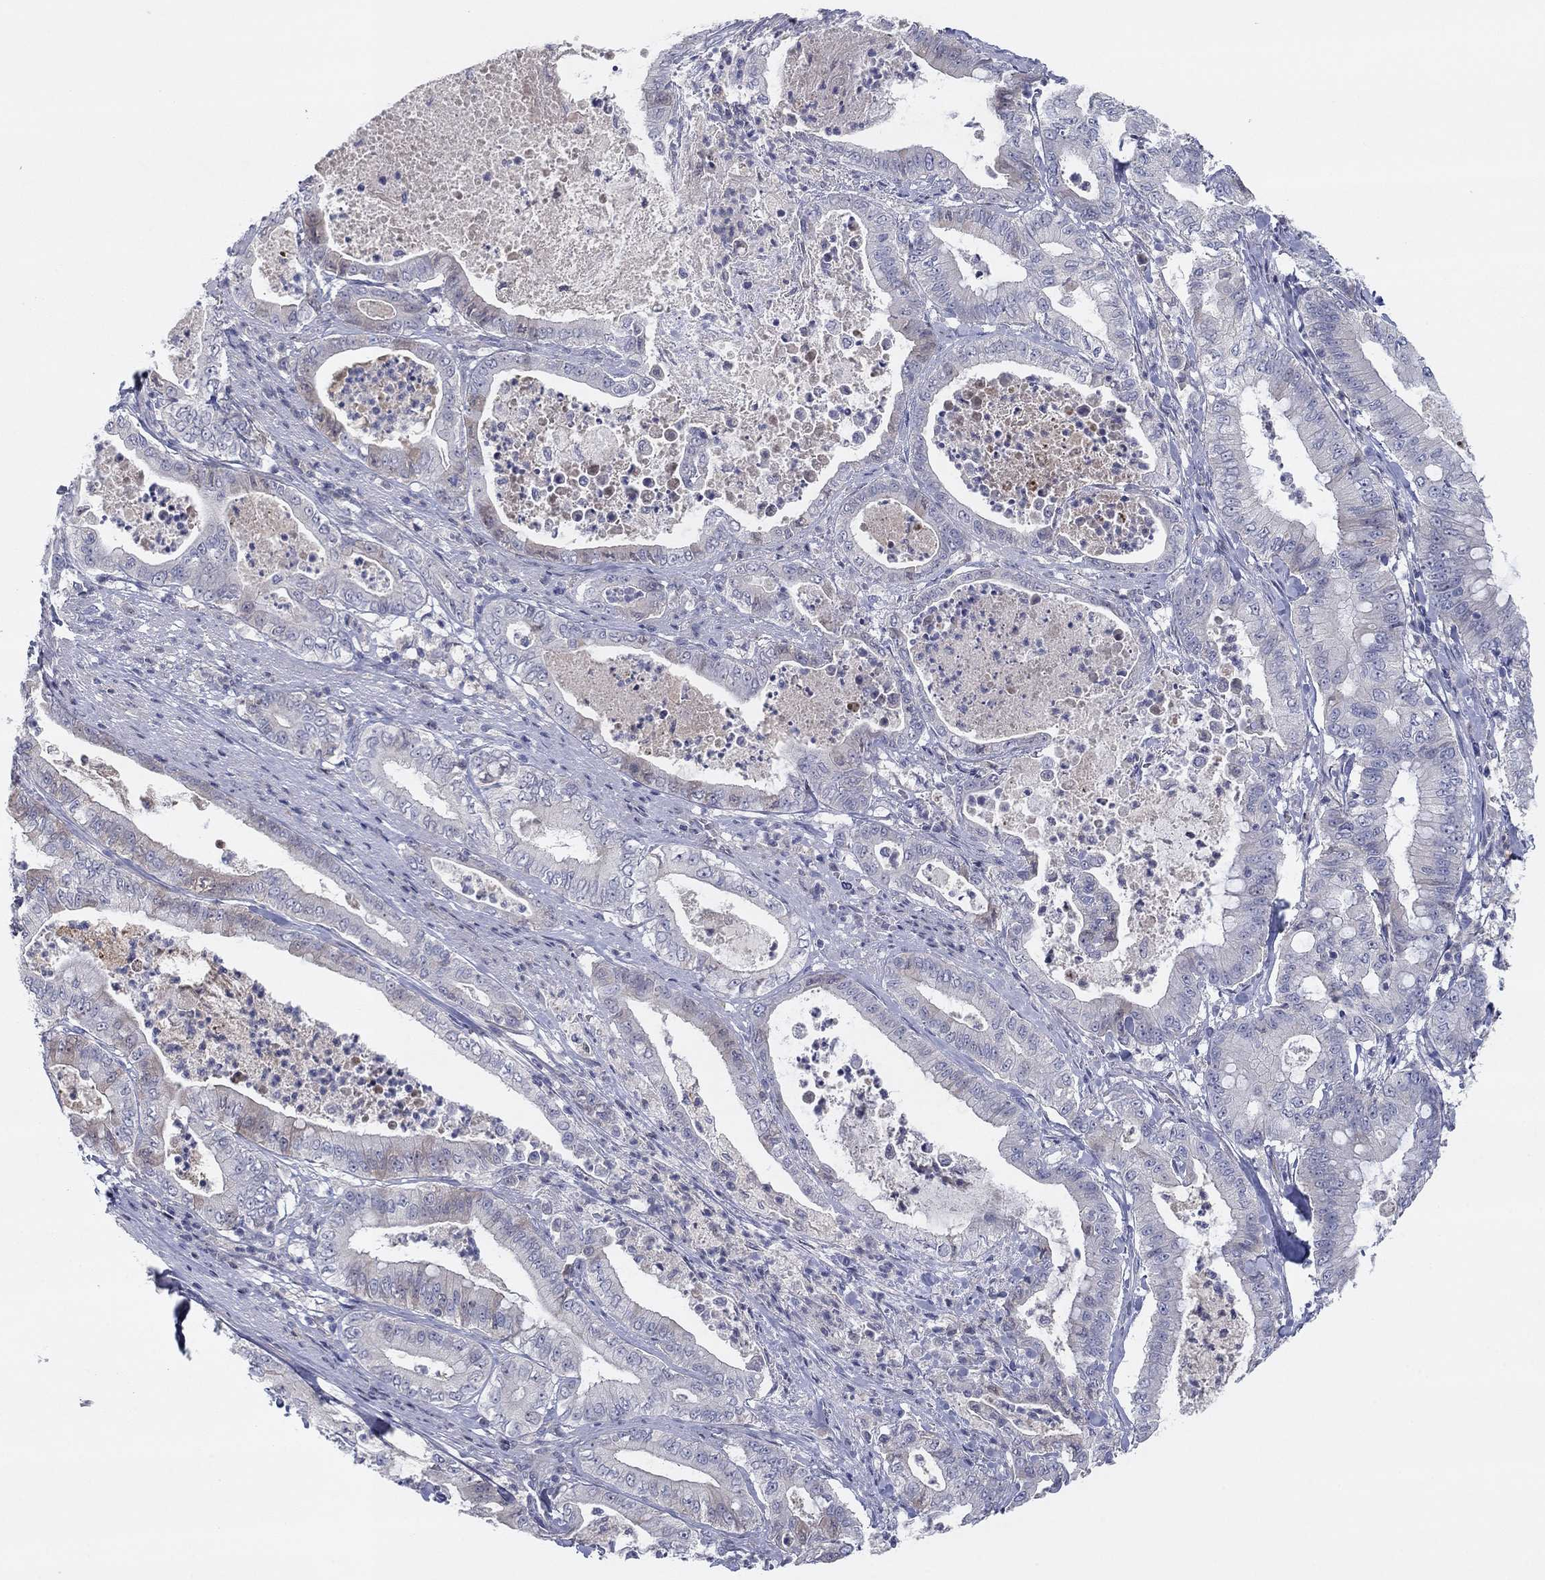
{"staining": {"intensity": "weak", "quantity": "<25%", "location": "cytoplasmic/membranous"}, "tissue": "pancreatic cancer", "cell_type": "Tumor cells", "image_type": "cancer", "snomed": [{"axis": "morphology", "description": "Adenocarcinoma, NOS"}, {"axis": "topography", "description": "Pancreas"}], "caption": "This is an immunohistochemistry (IHC) photomicrograph of human adenocarcinoma (pancreatic). There is no expression in tumor cells.", "gene": "AMN1", "patient": {"sex": "male", "age": 71}}